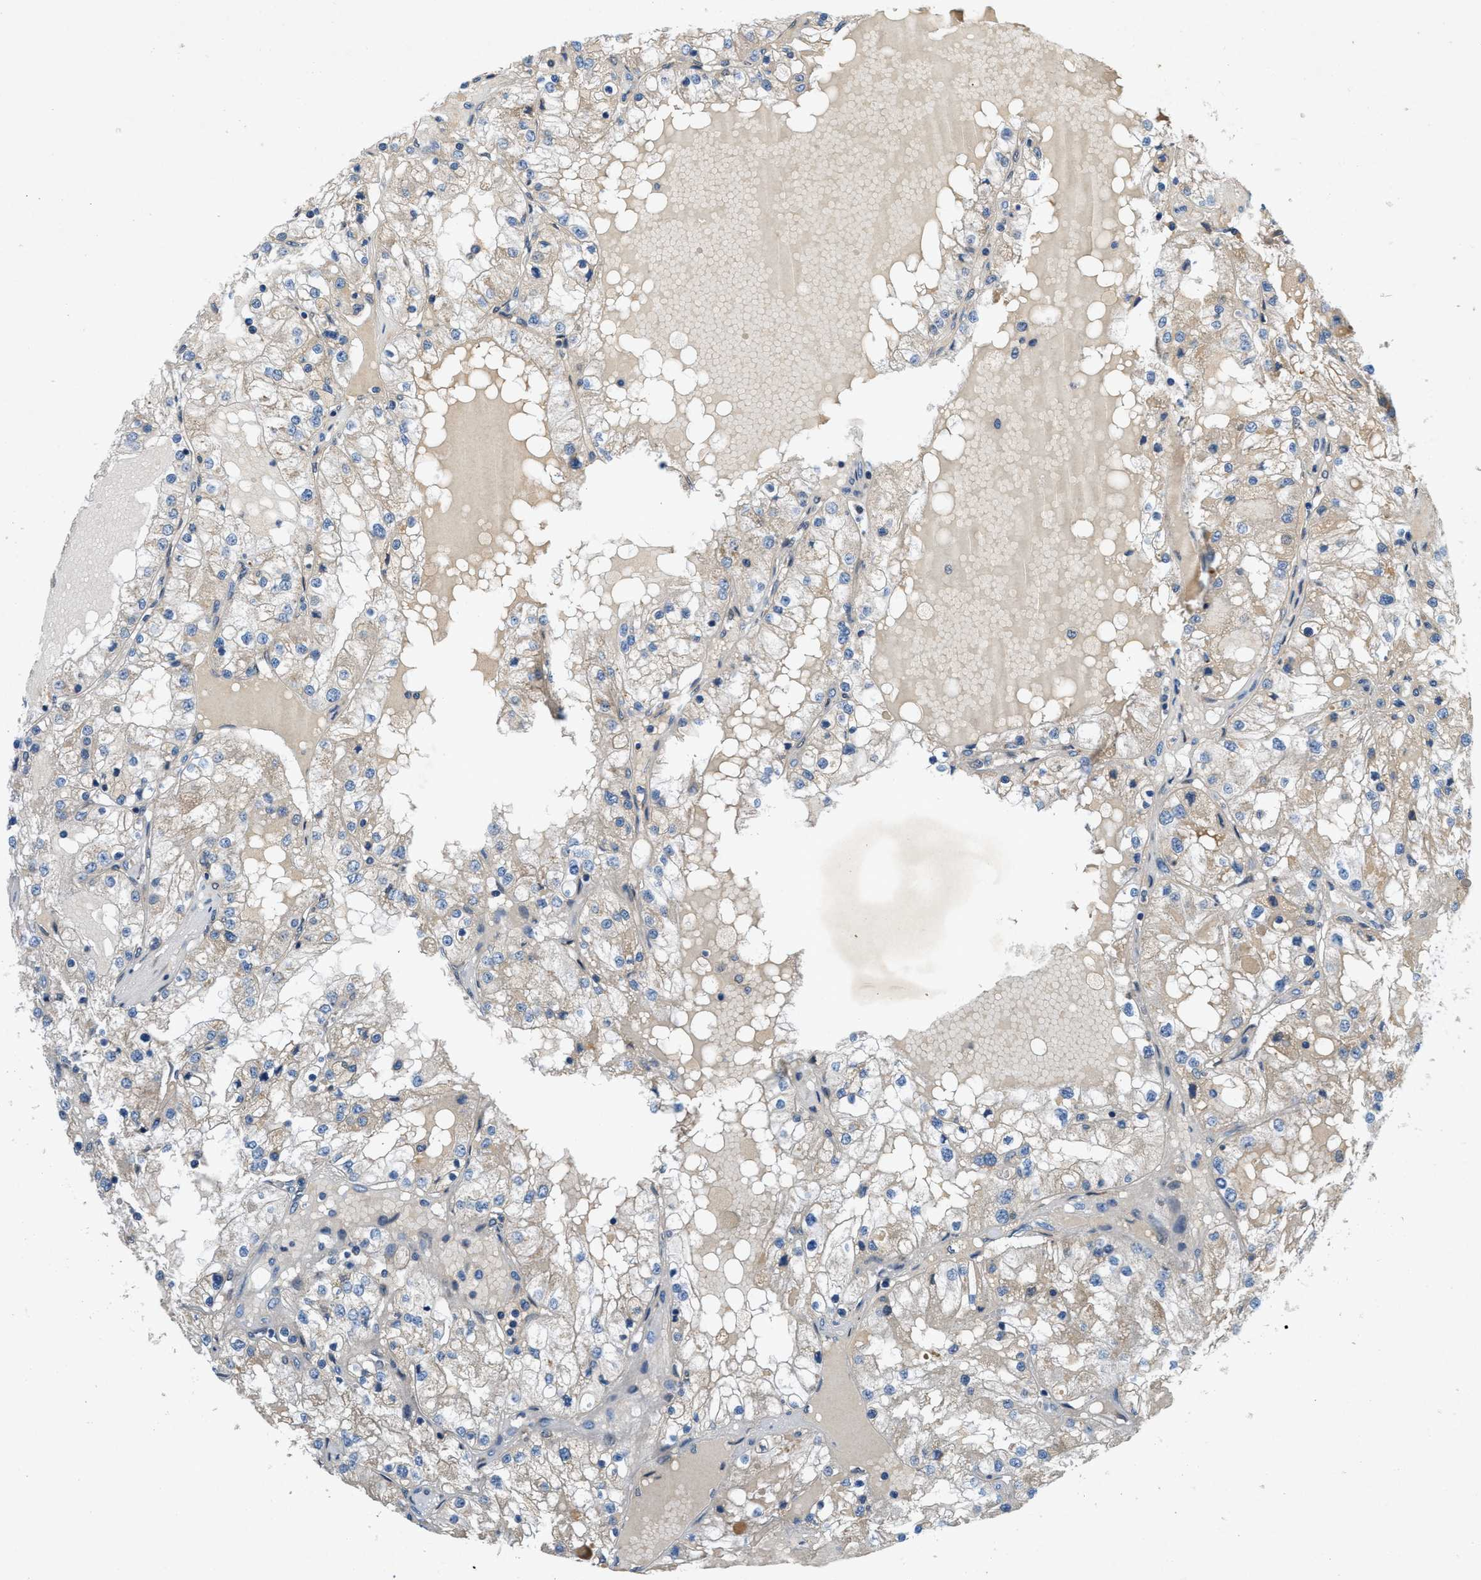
{"staining": {"intensity": "weak", "quantity": ">75%", "location": "cytoplasmic/membranous"}, "tissue": "renal cancer", "cell_type": "Tumor cells", "image_type": "cancer", "snomed": [{"axis": "morphology", "description": "Adenocarcinoma, NOS"}, {"axis": "topography", "description": "Kidney"}], "caption": "This histopathology image demonstrates immunohistochemistry staining of human renal cancer (adenocarcinoma), with low weak cytoplasmic/membranous expression in about >75% of tumor cells.", "gene": "PNKD", "patient": {"sex": "male", "age": 68}}